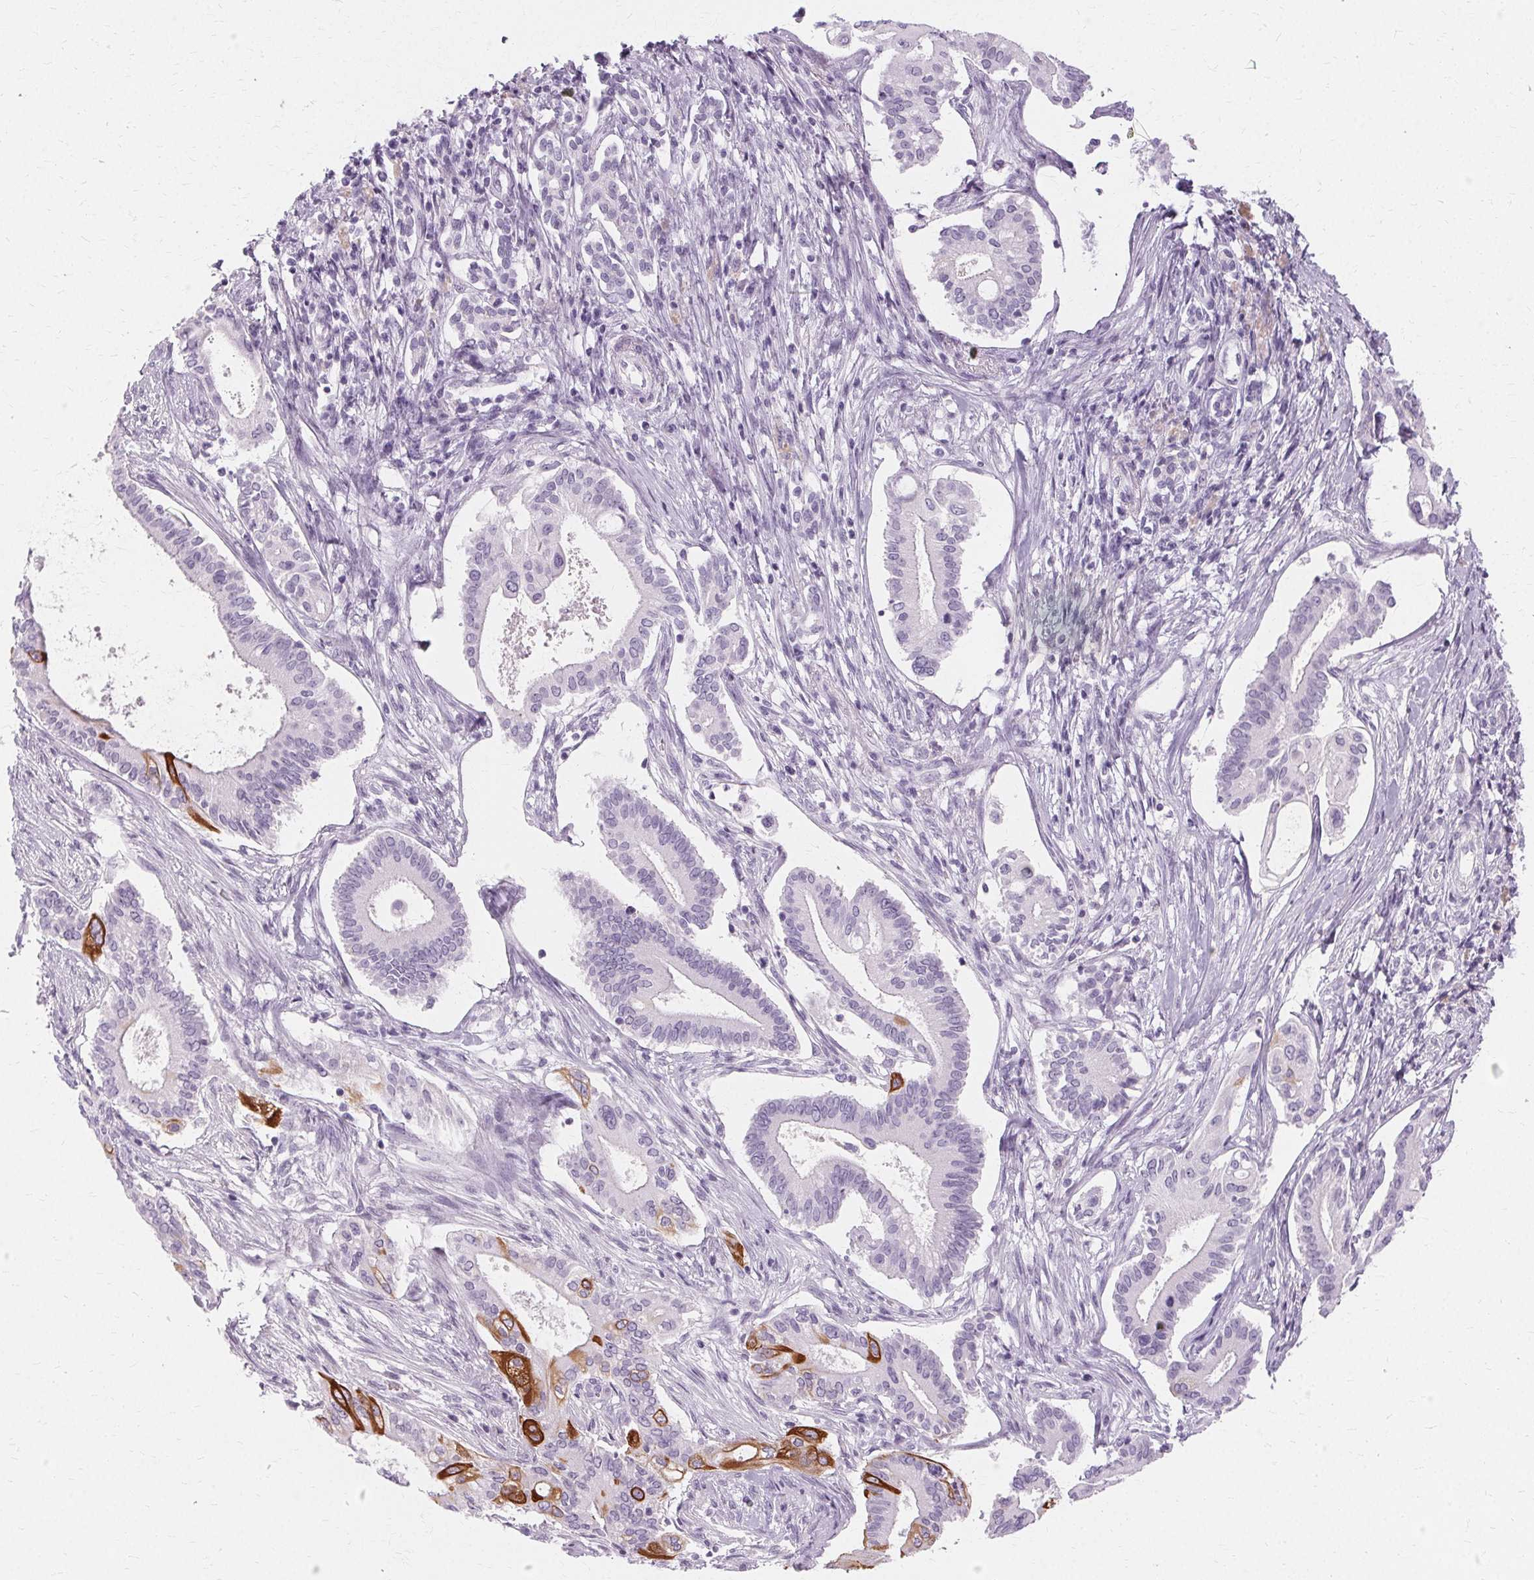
{"staining": {"intensity": "negative", "quantity": "none", "location": "none"}, "tissue": "pancreatic cancer", "cell_type": "Tumor cells", "image_type": "cancer", "snomed": [{"axis": "morphology", "description": "Adenocarcinoma, NOS"}, {"axis": "topography", "description": "Pancreas"}], "caption": "This is an immunohistochemistry photomicrograph of pancreatic cancer (adenocarcinoma). There is no expression in tumor cells.", "gene": "KRT6C", "patient": {"sex": "female", "age": 68}}